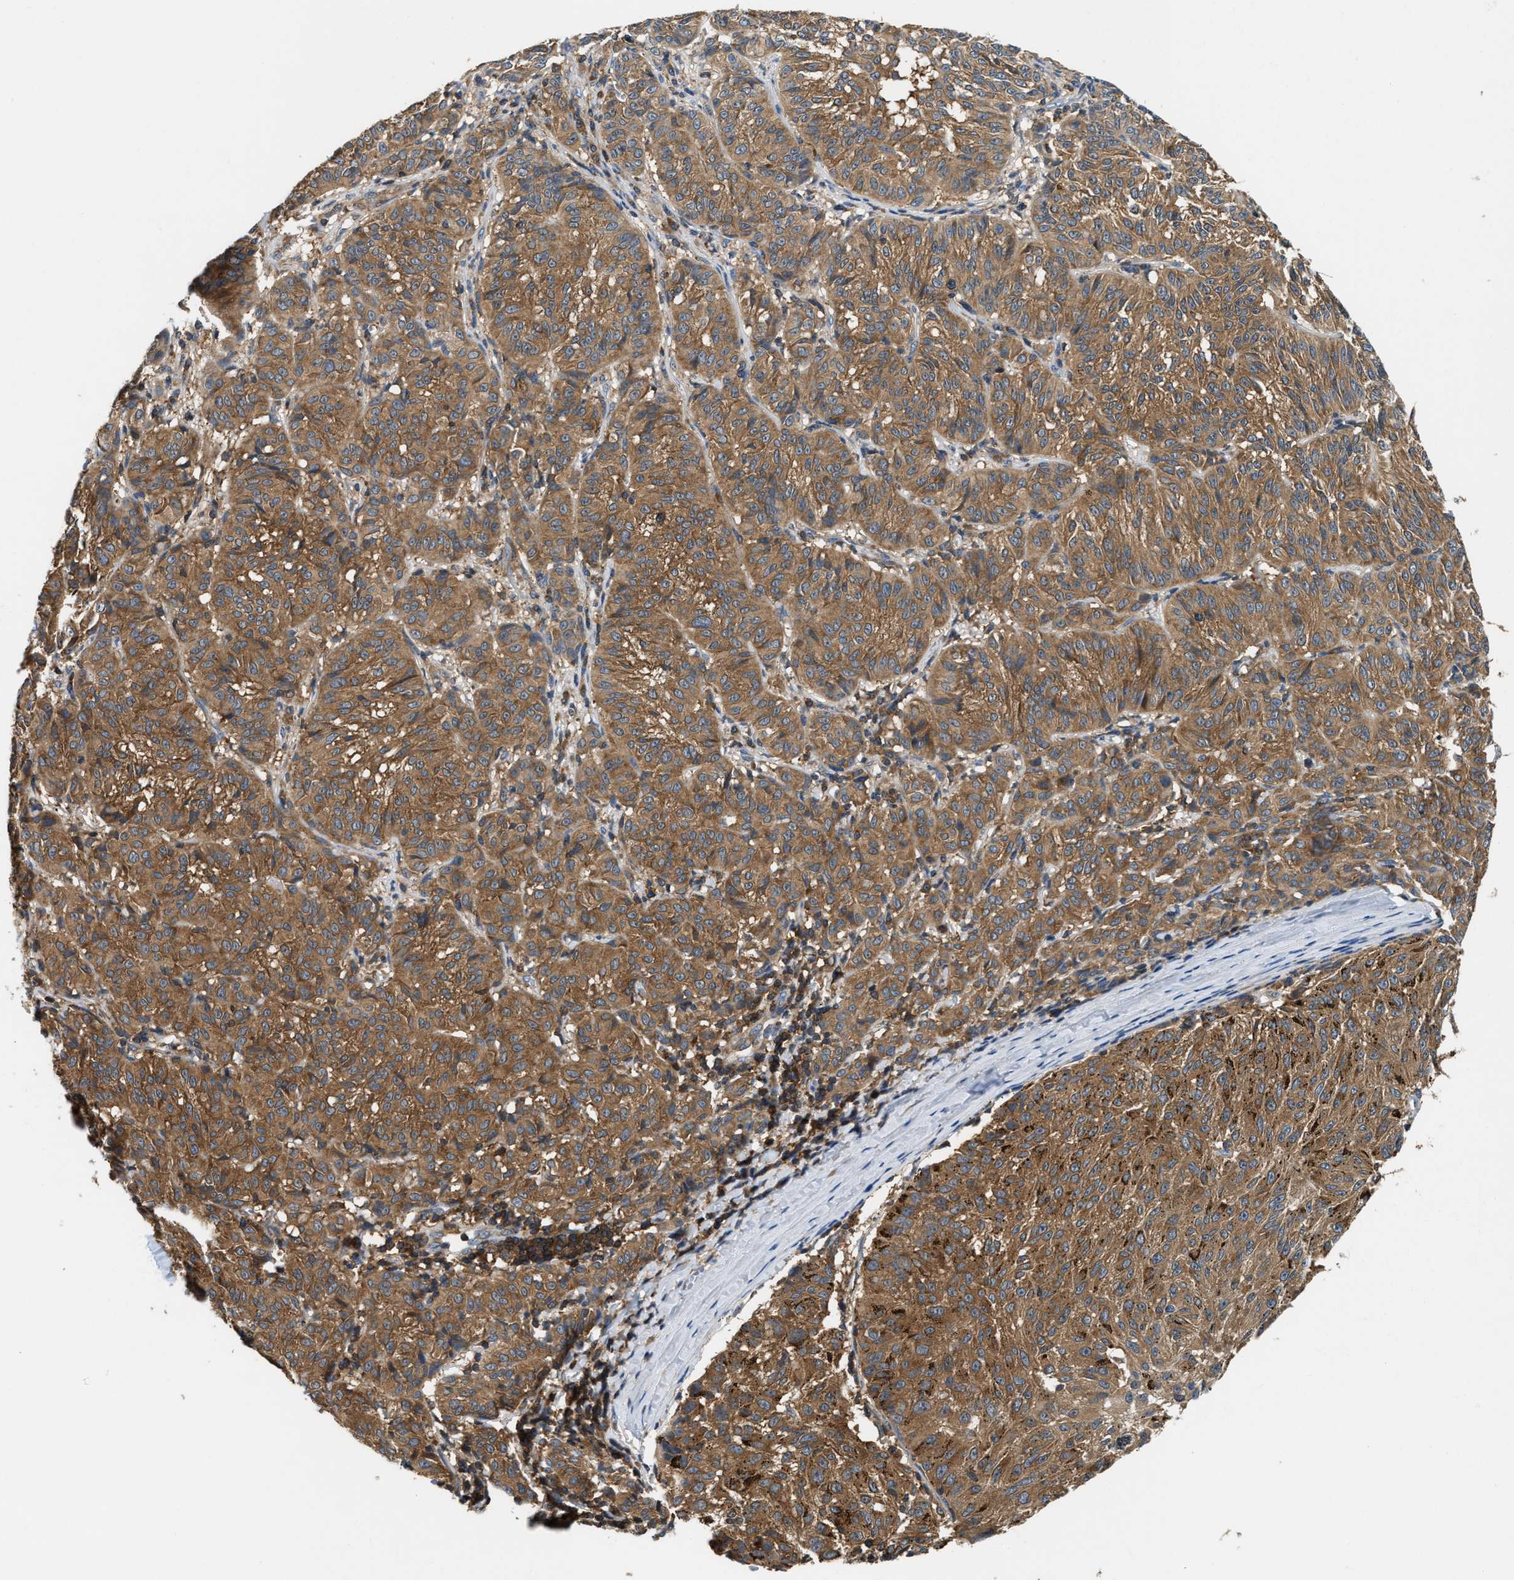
{"staining": {"intensity": "moderate", "quantity": ">75%", "location": "cytoplasmic/membranous"}, "tissue": "melanoma", "cell_type": "Tumor cells", "image_type": "cancer", "snomed": [{"axis": "morphology", "description": "Malignant melanoma, NOS"}, {"axis": "topography", "description": "Skin"}], "caption": "DAB immunohistochemical staining of malignant melanoma shows moderate cytoplasmic/membranous protein expression in about >75% of tumor cells.", "gene": "CCM2", "patient": {"sex": "female", "age": 72}}